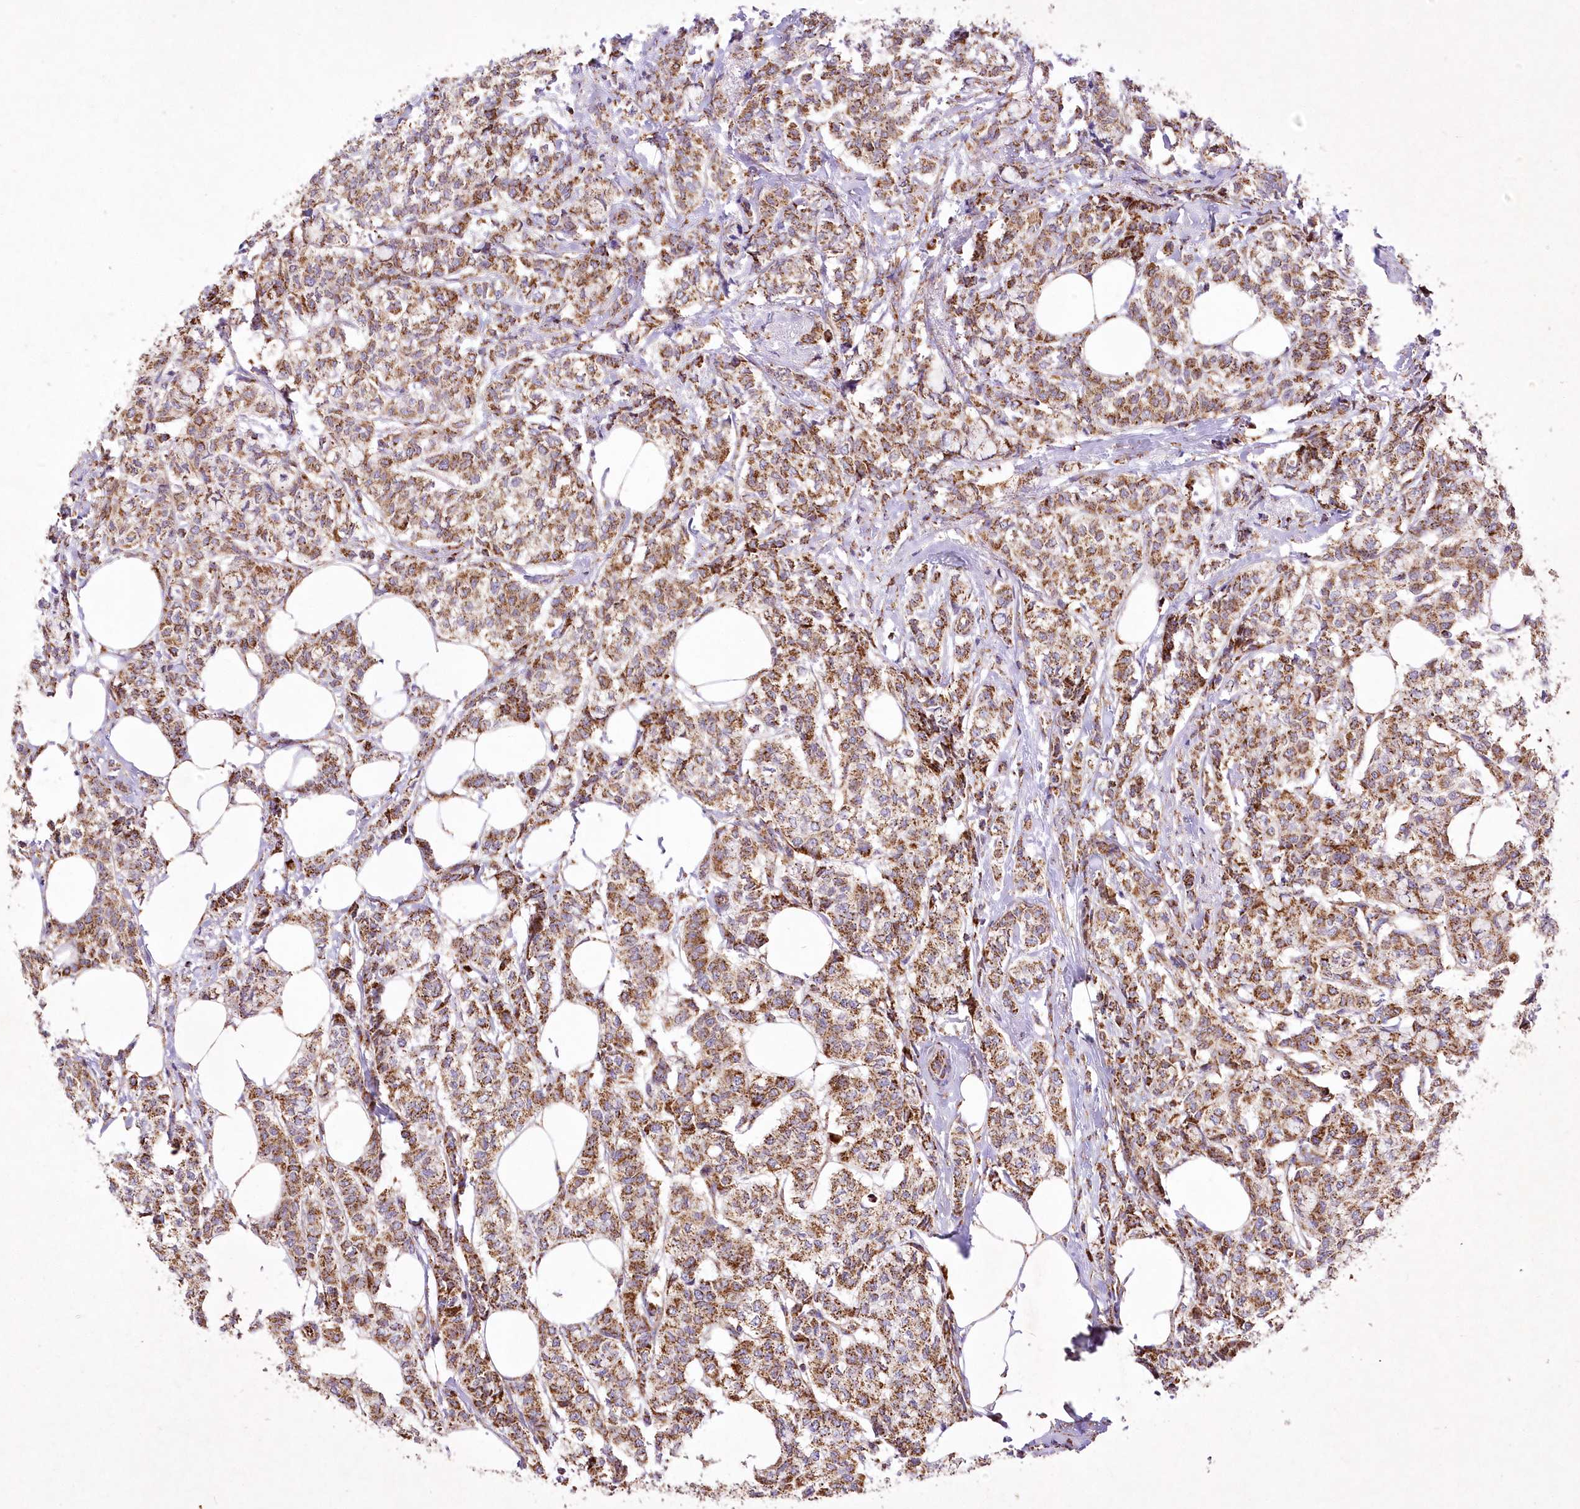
{"staining": {"intensity": "strong", "quantity": ">75%", "location": "cytoplasmic/membranous"}, "tissue": "breast cancer", "cell_type": "Tumor cells", "image_type": "cancer", "snomed": [{"axis": "morphology", "description": "Lobular carcinoma"}, {"axis": "topography", "description": "Breast"}], "caption": "IHC histopathology image of human lobular carcinoma (breast) stained for a protein (brown), which demonstrates high levels of strong cytoplasmic/membranous staining in about >75% of tumor cells.", "gene": "ASNSD1", "patient": {"sex": "female", "age": 60}}